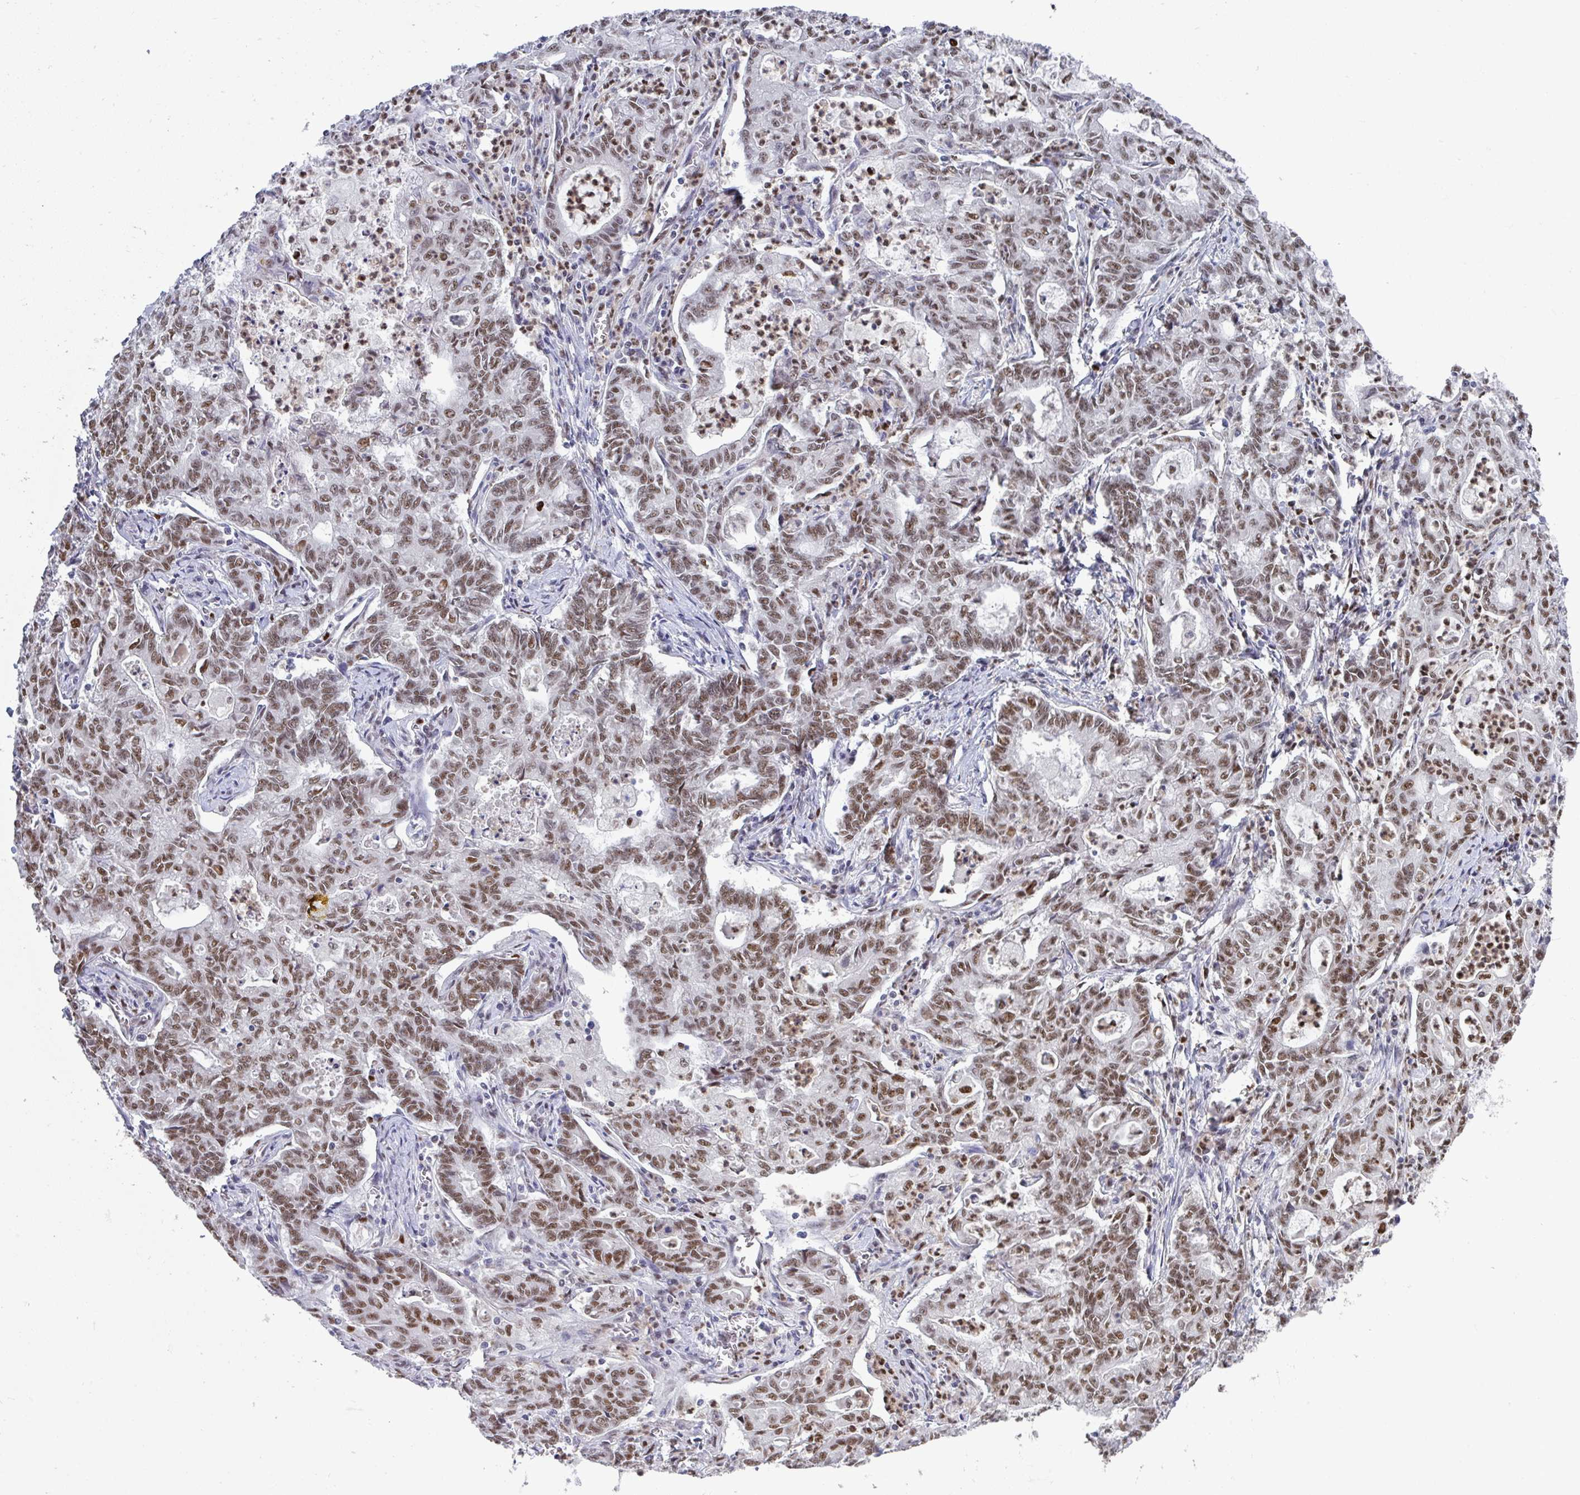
{"staining": {"intensity": "moderate", "quantity": ">75%", "location": "nuclear"}, "tissue": "stomach cancer", "cell_type": "Tumor cells", "image_type": "cancer", "snomed": [{"axis": "morphology", "description": "Adenocarcinoma, NOS"}, {"axis": "topography", "description": "Stomach, upper"}], "caption": "Brown immunohistochemical staining in human adenocarcinoma (stomach) demonstrates moderate nuclear staining in about >75% of tumor cells. The protein of interest is shown in brown color, while the nuclei are stained blue.", "gene": "JDP2", "patient": {"sex": "female", "age": 79}}